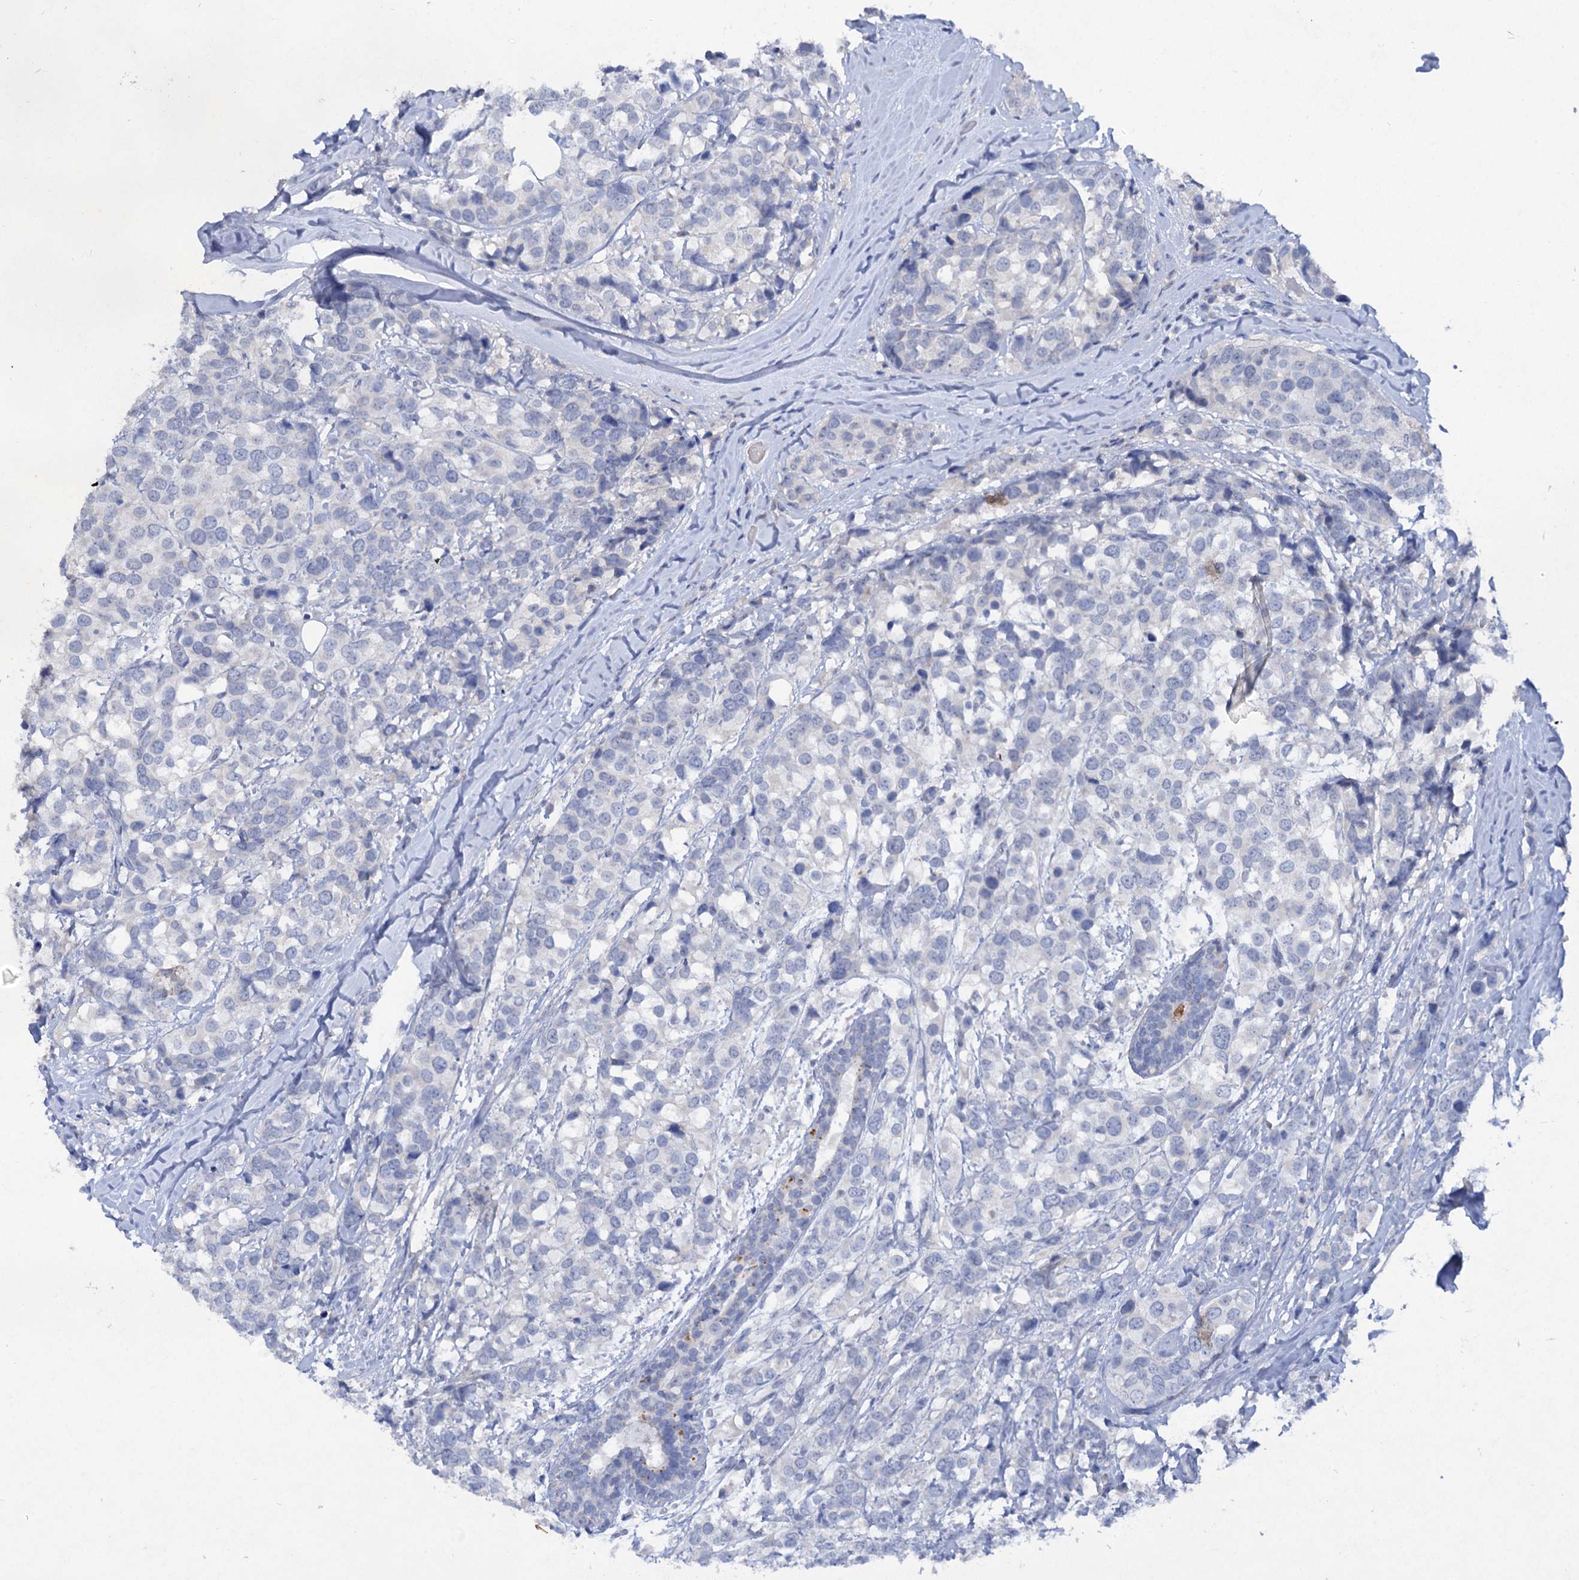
{"staining": {"intensity": "negative", "quantity": "none", "location": "none"}, "tissue": "breast cancer", "cell_type": "Tumor cells", "image_type": "cancer", "snomed": [{"axis": "morphology", "description": "Lobular carcinoma"}, {"axis": "topography", "description": "Breast"}], "caption": "High magnification brightfield microscopy of breast cancer (lobular carcinoma) stained with DAB (brown) and counterstained with hematoxylin (blue): tumor cells show no significant positivity.", "gene": "ATP4A", "patient": {"sex": "female", "age": 59}}